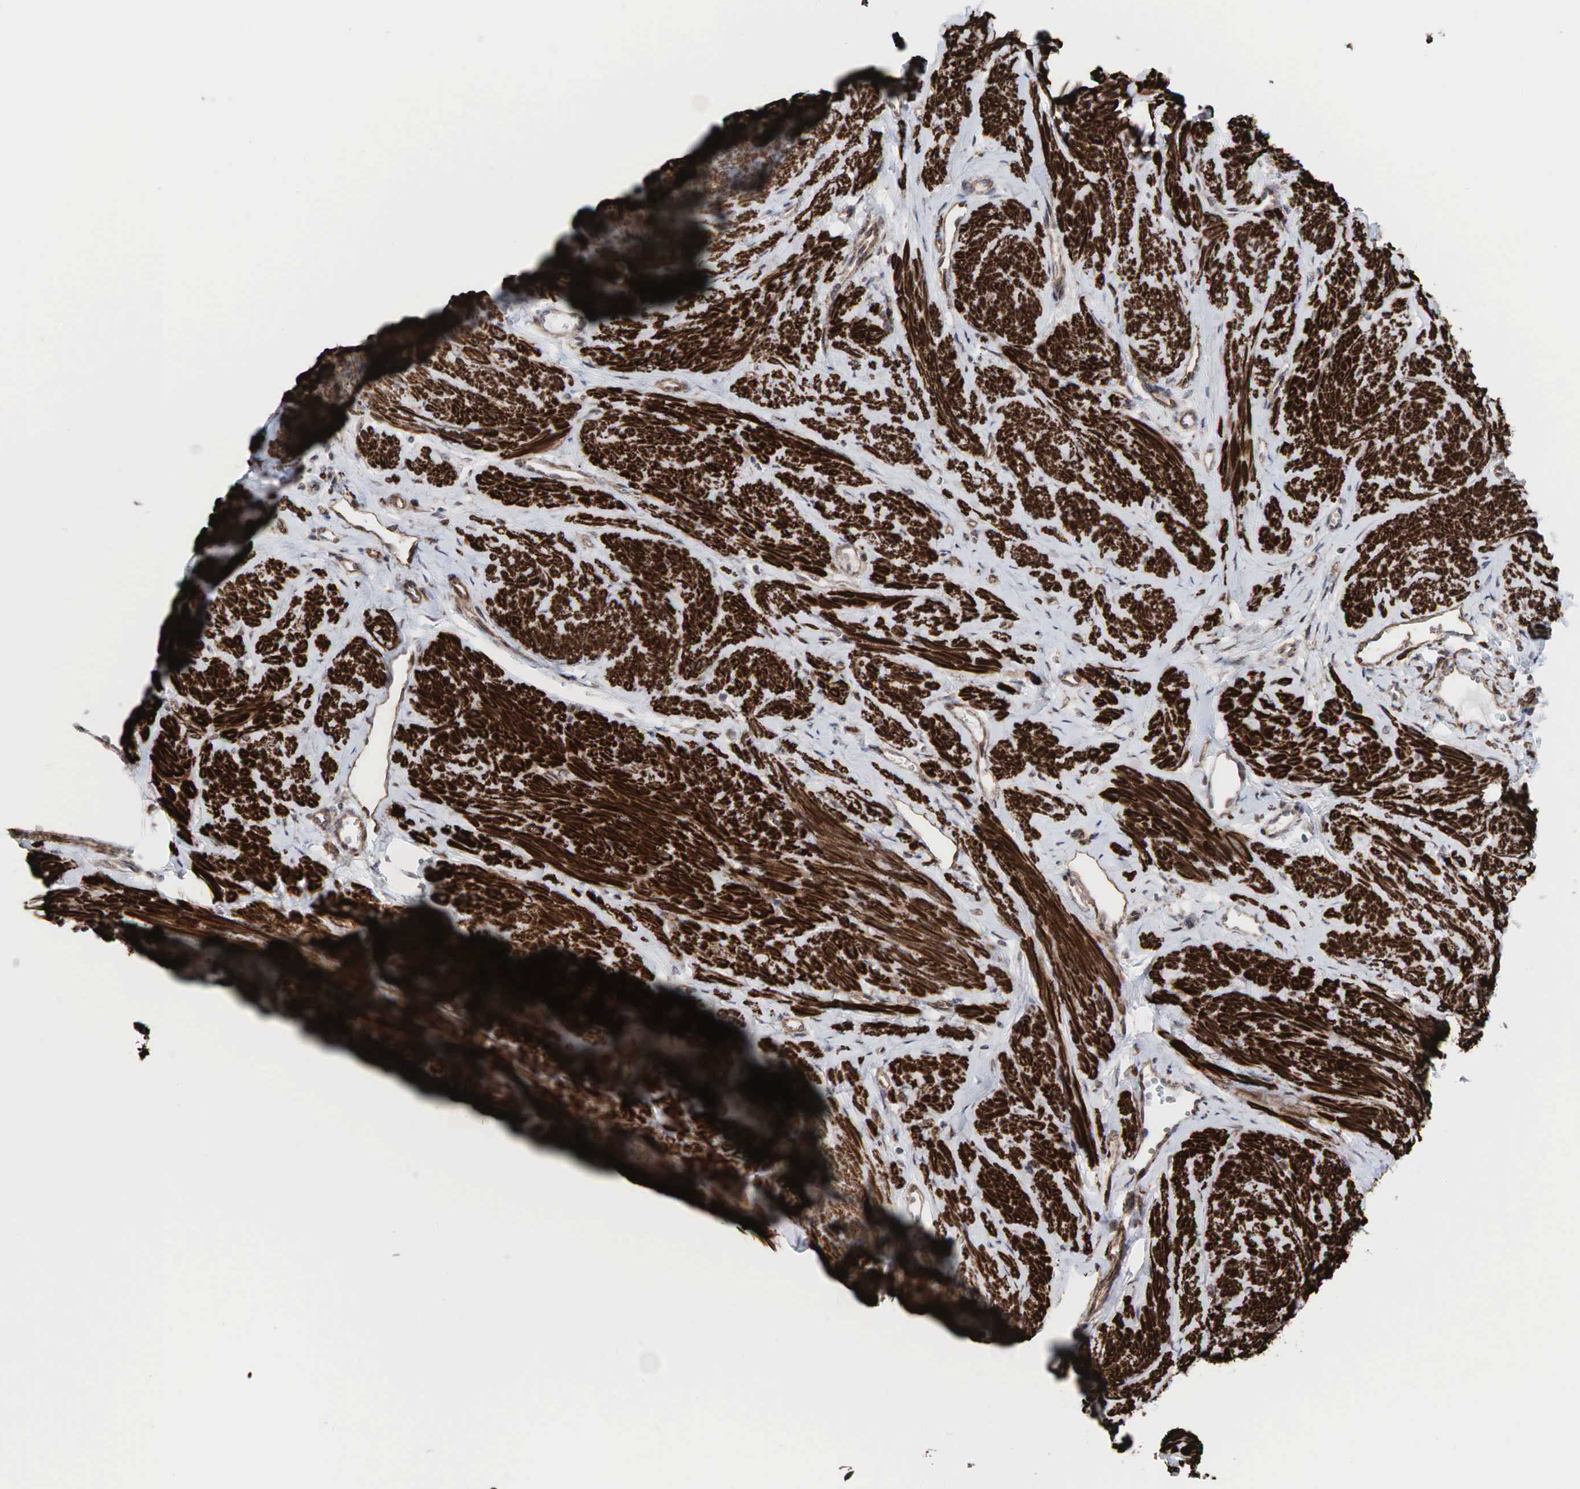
{"staining": {"intensity": "strong", "quantity": ">75%", "location": "cytoplasmic/membranous"}, "tissue": "smooth muscle", "cell_type": "Smooth muscle cells", "image_type": "normal", "snomed": [{"axis": "morphology", "description": "Normal tissue, NOS"}, {"axis": "topography", "description": "Uterus"}], "caption": "Immunohistochemistry (IHC) staining of normal smooth muscle, which reveals high levels of strong cytoplasmic/membranous staining in about >75% of smooth muscle cells indicating strong cytoplasmic/membranous protein expression. The staining was performed using DAB (3,3'-diaminobenzidine) (brown) for protein detection and nuclei were counterstained in hematoxylin (blue).", "gene": "GPRASP1", "patient": {"sex": "female", "age": 45}}